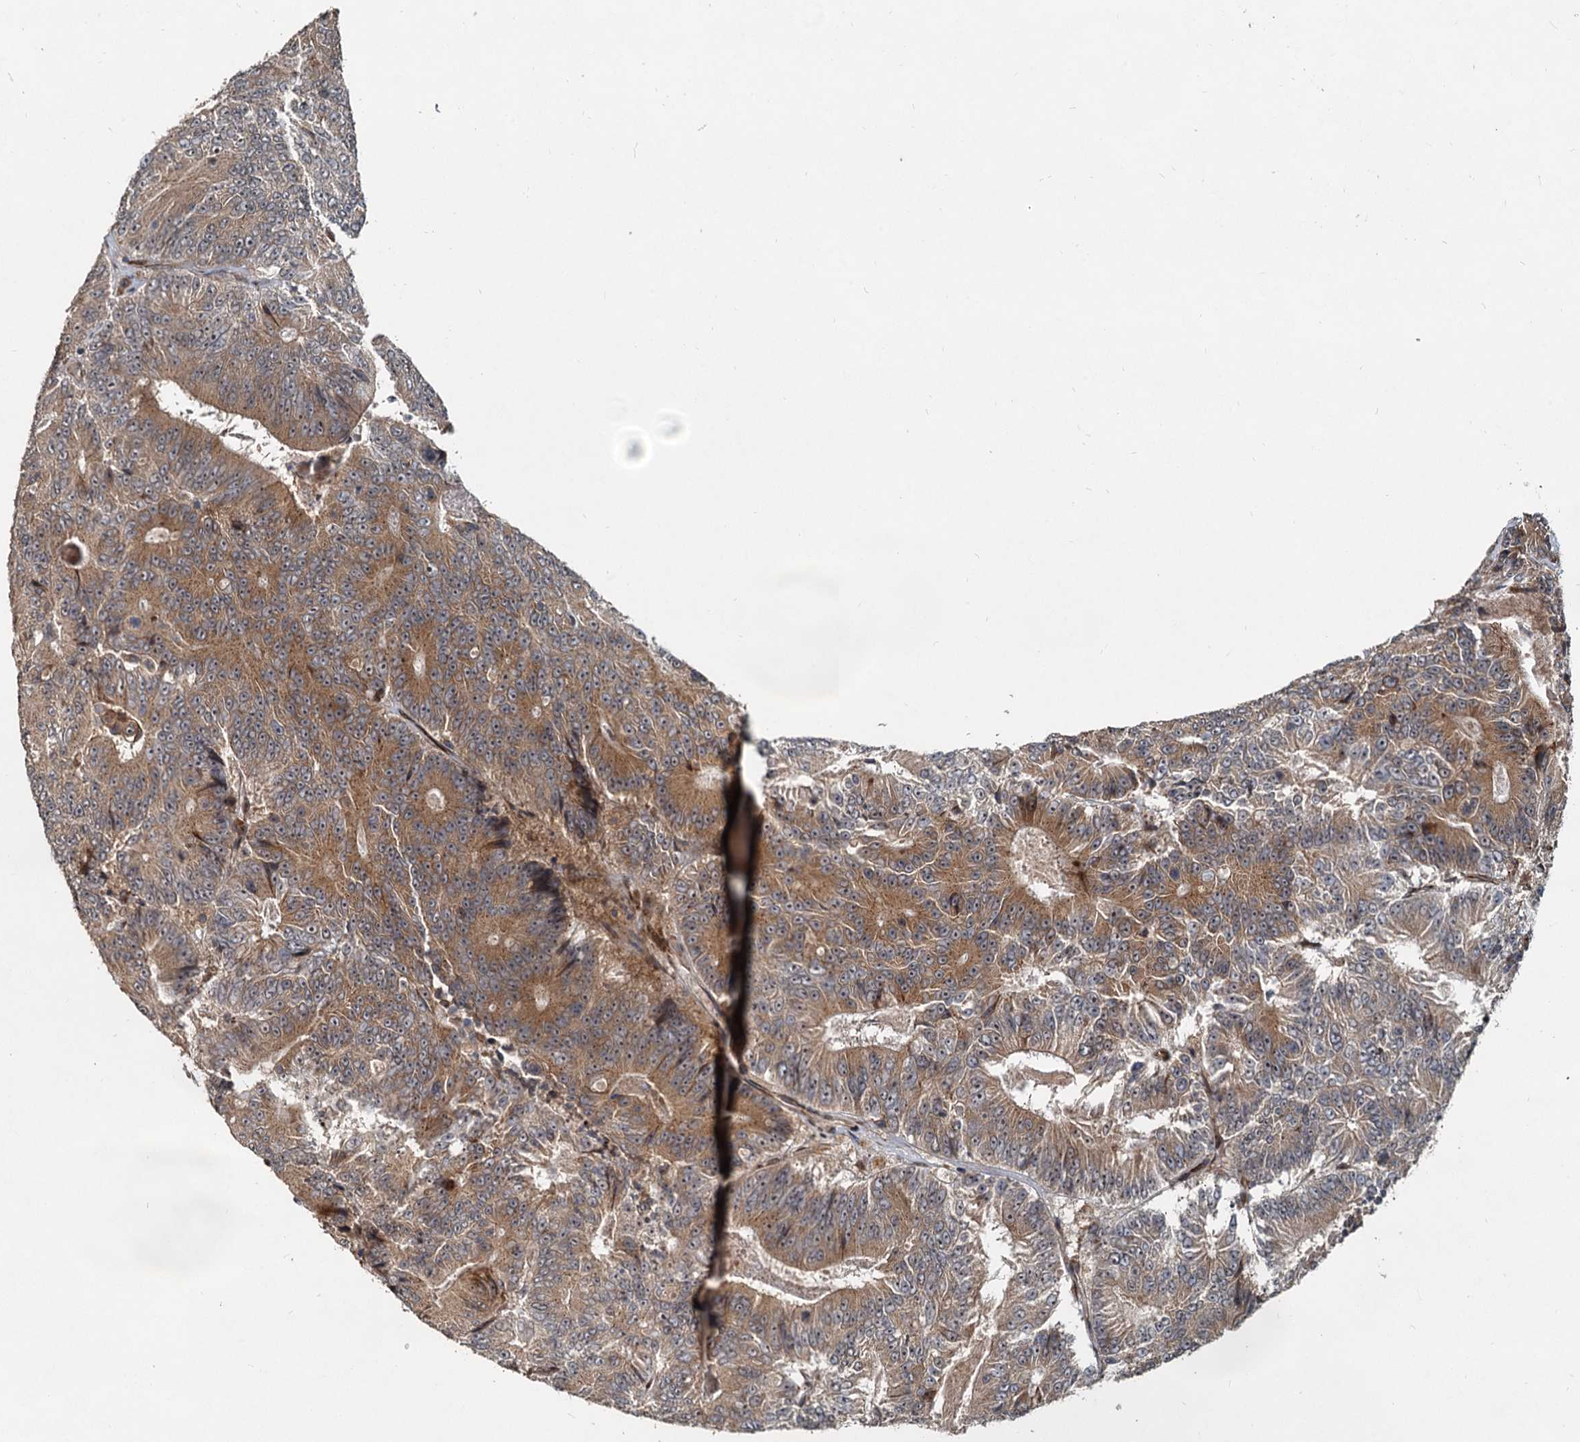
{"staining": {"intensity": "moderate", "quantity": ">75%", "location": "cytoplasmic/membranous"}, "tissue": "colorectal cancer", "cell_type": "Tumor cells", "image_type": "cancer", "snomed": [{"axis": "morphology", "description": "Adenocarcinoma, NOS"}, {"axis": "topography", "description": "Colon"}], "caption": "There is medium levels of moderate cytoplasmic/membranous positivity in tumor cells of adenocarcinoma (colorectal), as demonstrated by immunohistochemical staining (brown color).", "gene": "CEP68", "patient": {"sex": "male", "age": 83}}